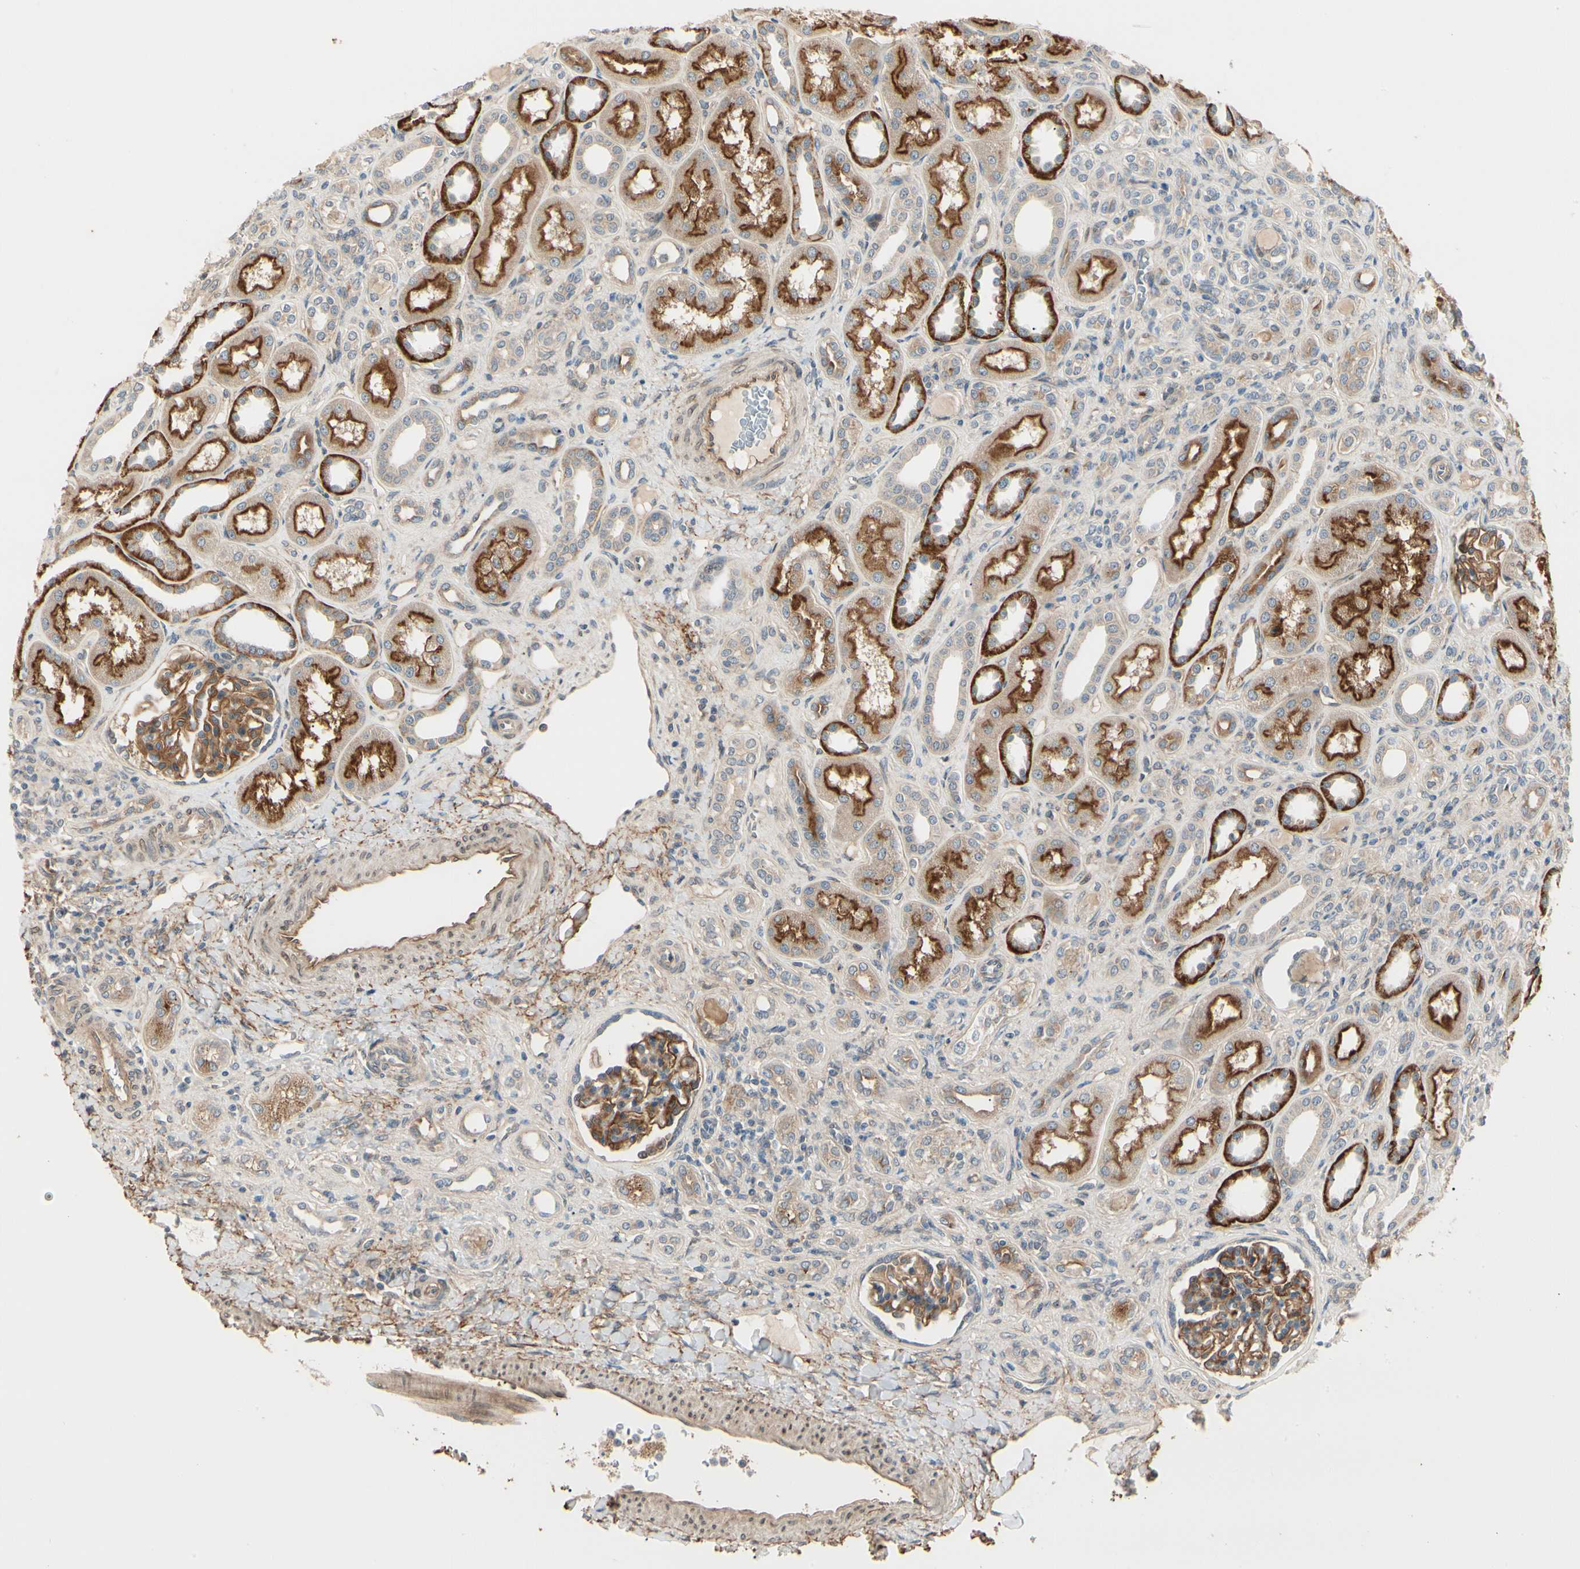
{"staining": {"intensity": "strong", "quantity": ">75%", "location": "cytoplasmic/membranous"}, "tissue": "kidney", "cell_type": "Cells in glomeruli", "image_type": "normal", "snomed": [{"axis": "morphology", "description": "Normal tissue, NOS"}, {"axis": "topography", "description": "Kidney"}], "caption": "Unremarkable kidney displays strong cytoplasmic/membranous expression in approximately >75% of cells in glomeruli, visualized by immunohistochemistry.", "gene": "F2R", "patient": {"sex": "male", "age": 7}}